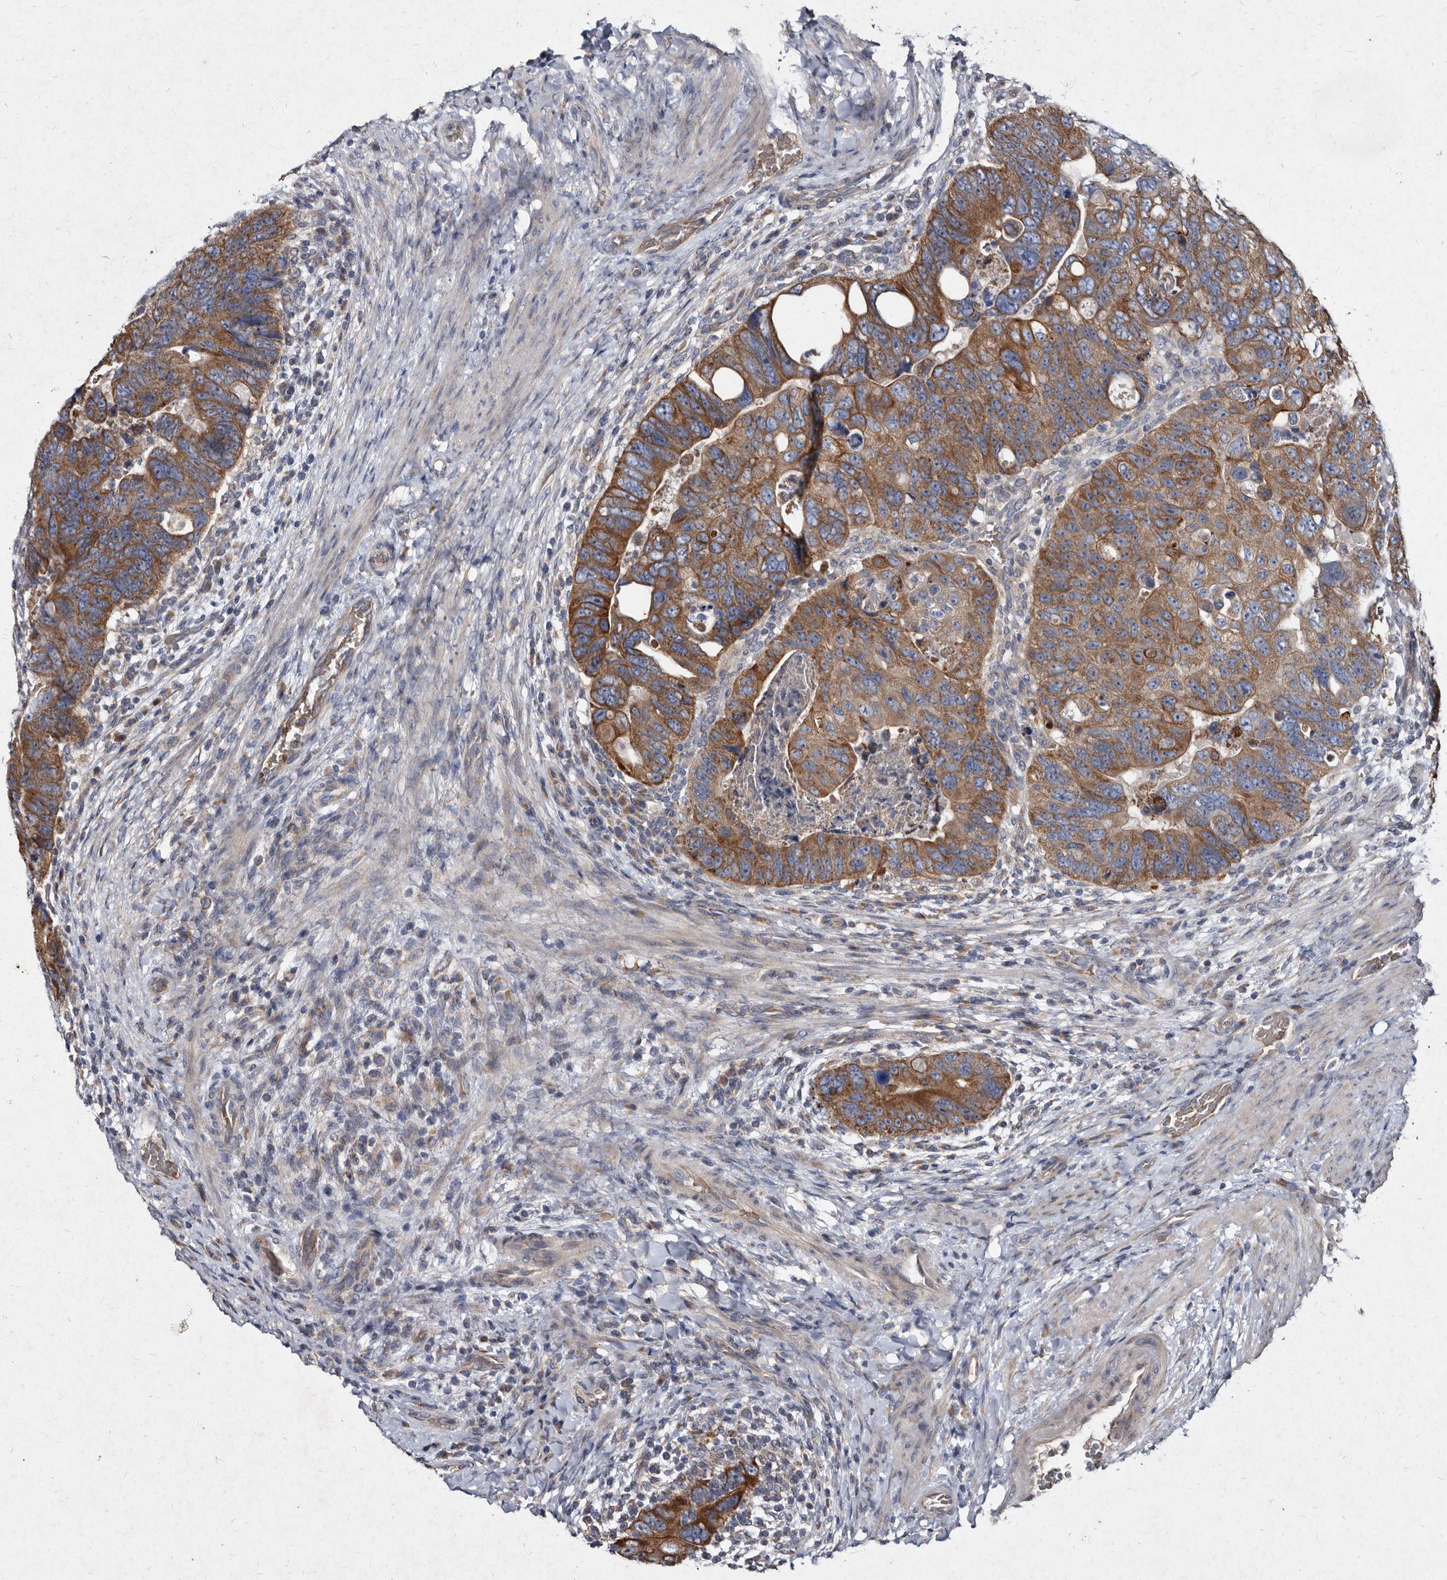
{"staining": {"intensity": "strong", "quantity": ">75%", "location": "cytoplasmic/membranous"}, "tissue": "colorectal cancer", "cell_type": "Tumor cells", "image_type": "cancer", "snomed": [{"axis": "morphology", "description": "Adenocarcinoma, NOS"}, {"axis": "topography", "description": "Rectum"}], "caption": "Protein analysis of colorectal cancer tissue exhibits strong cytoplasmic/membranous staining in about >75% of tumor cells.", "gene": "YPEL3", "patient": {"sex": "male", "age": 59}}